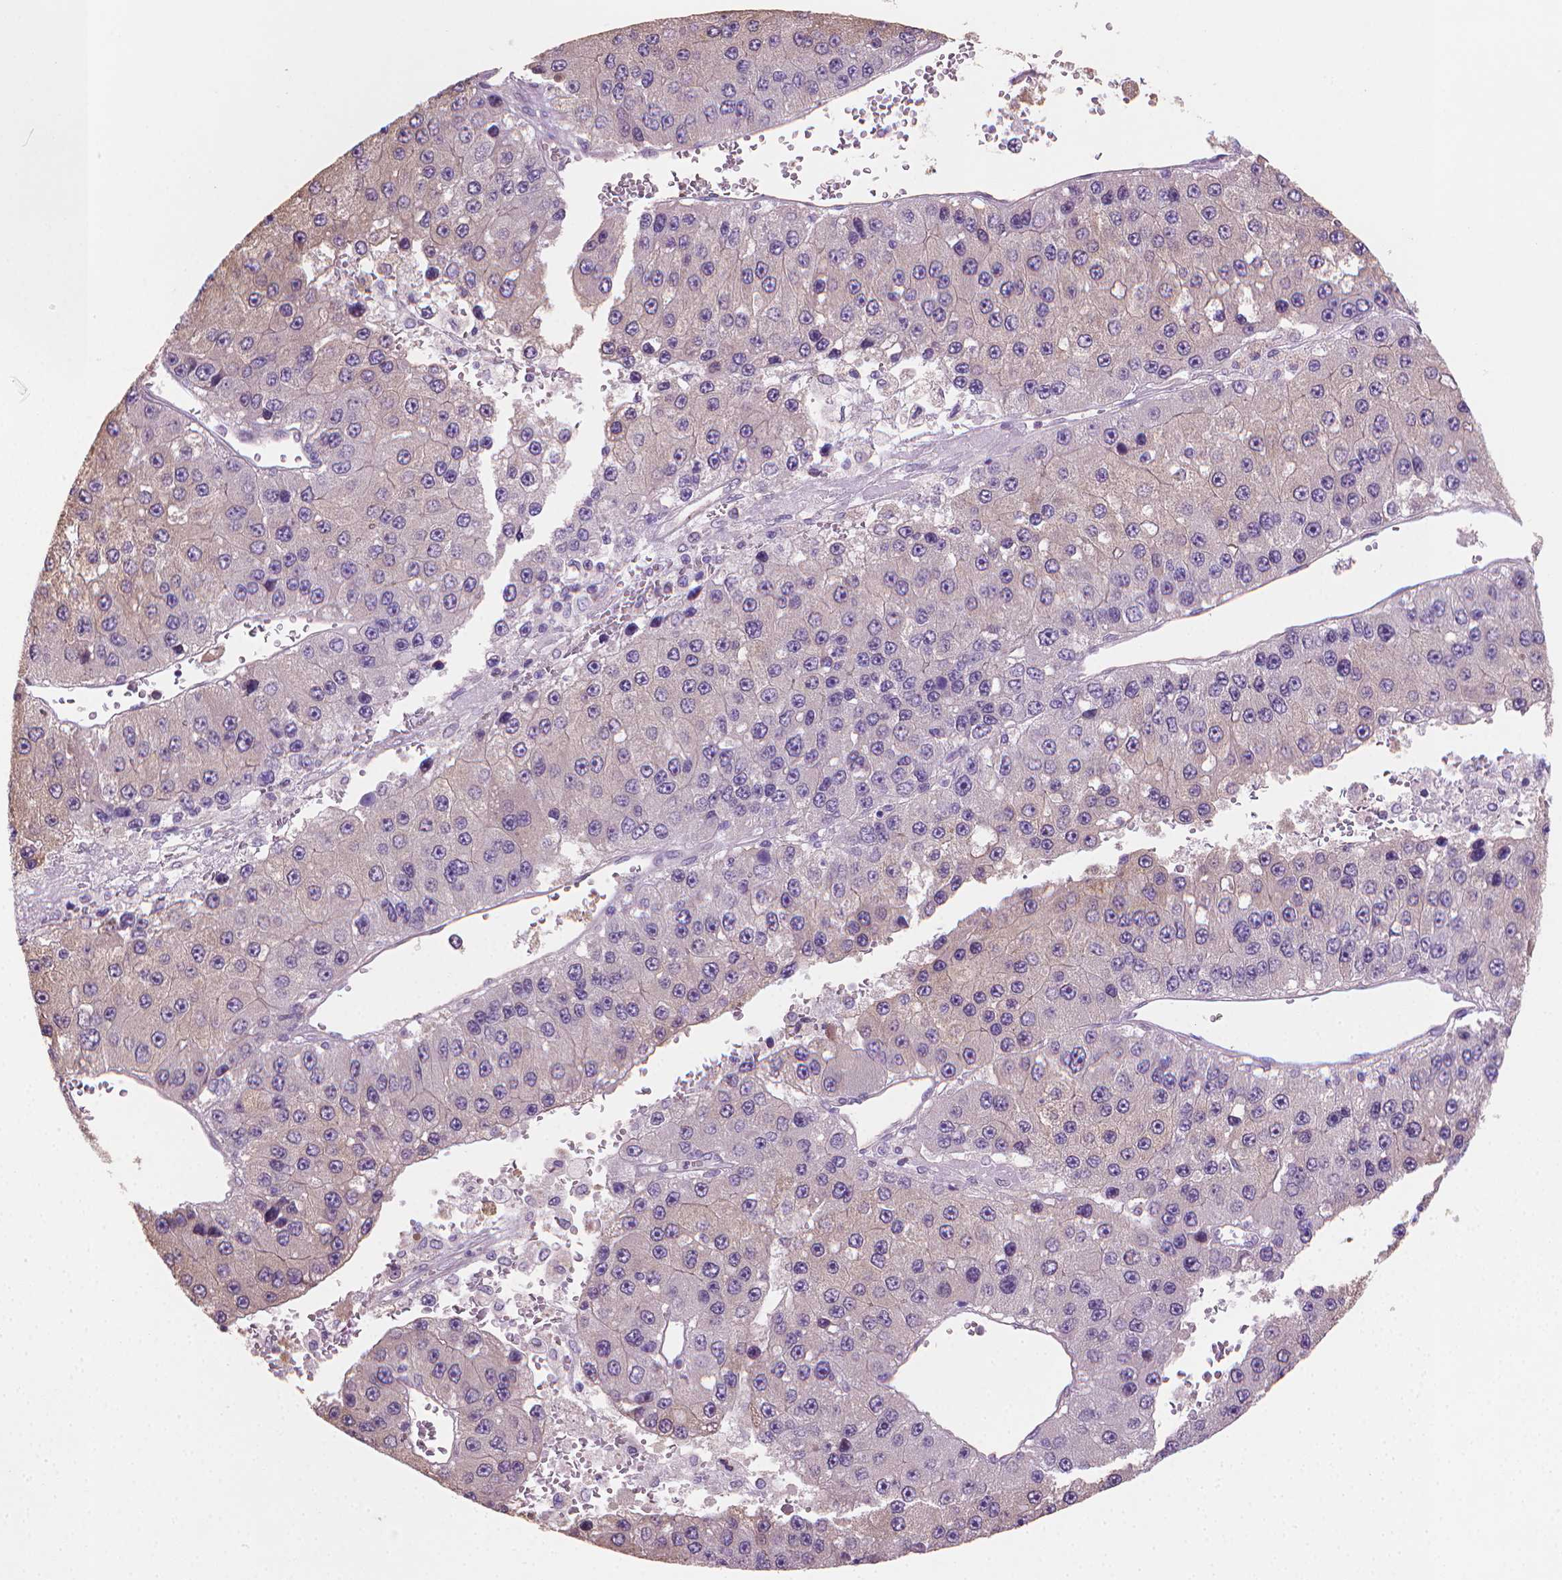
{"staining": {"intensity": "negative", "quantity": "none", "location": "none"}, "tissue": "liver cancer", "cell_type": "Tumor cells", "image_type": "cancer", "snomed": [{"axis": "morphology", "description": "Carcinoma, Hepatocellular, NOS"}, {"axis": "topography", "description": "Liver"}], "caption": "Histopathology image shows no significant protein expression in tumor cells of liver cancer (hepatocellular carcinoma).", "gene": "CLXN", "patient": {"sex": "female", "age": 73}}